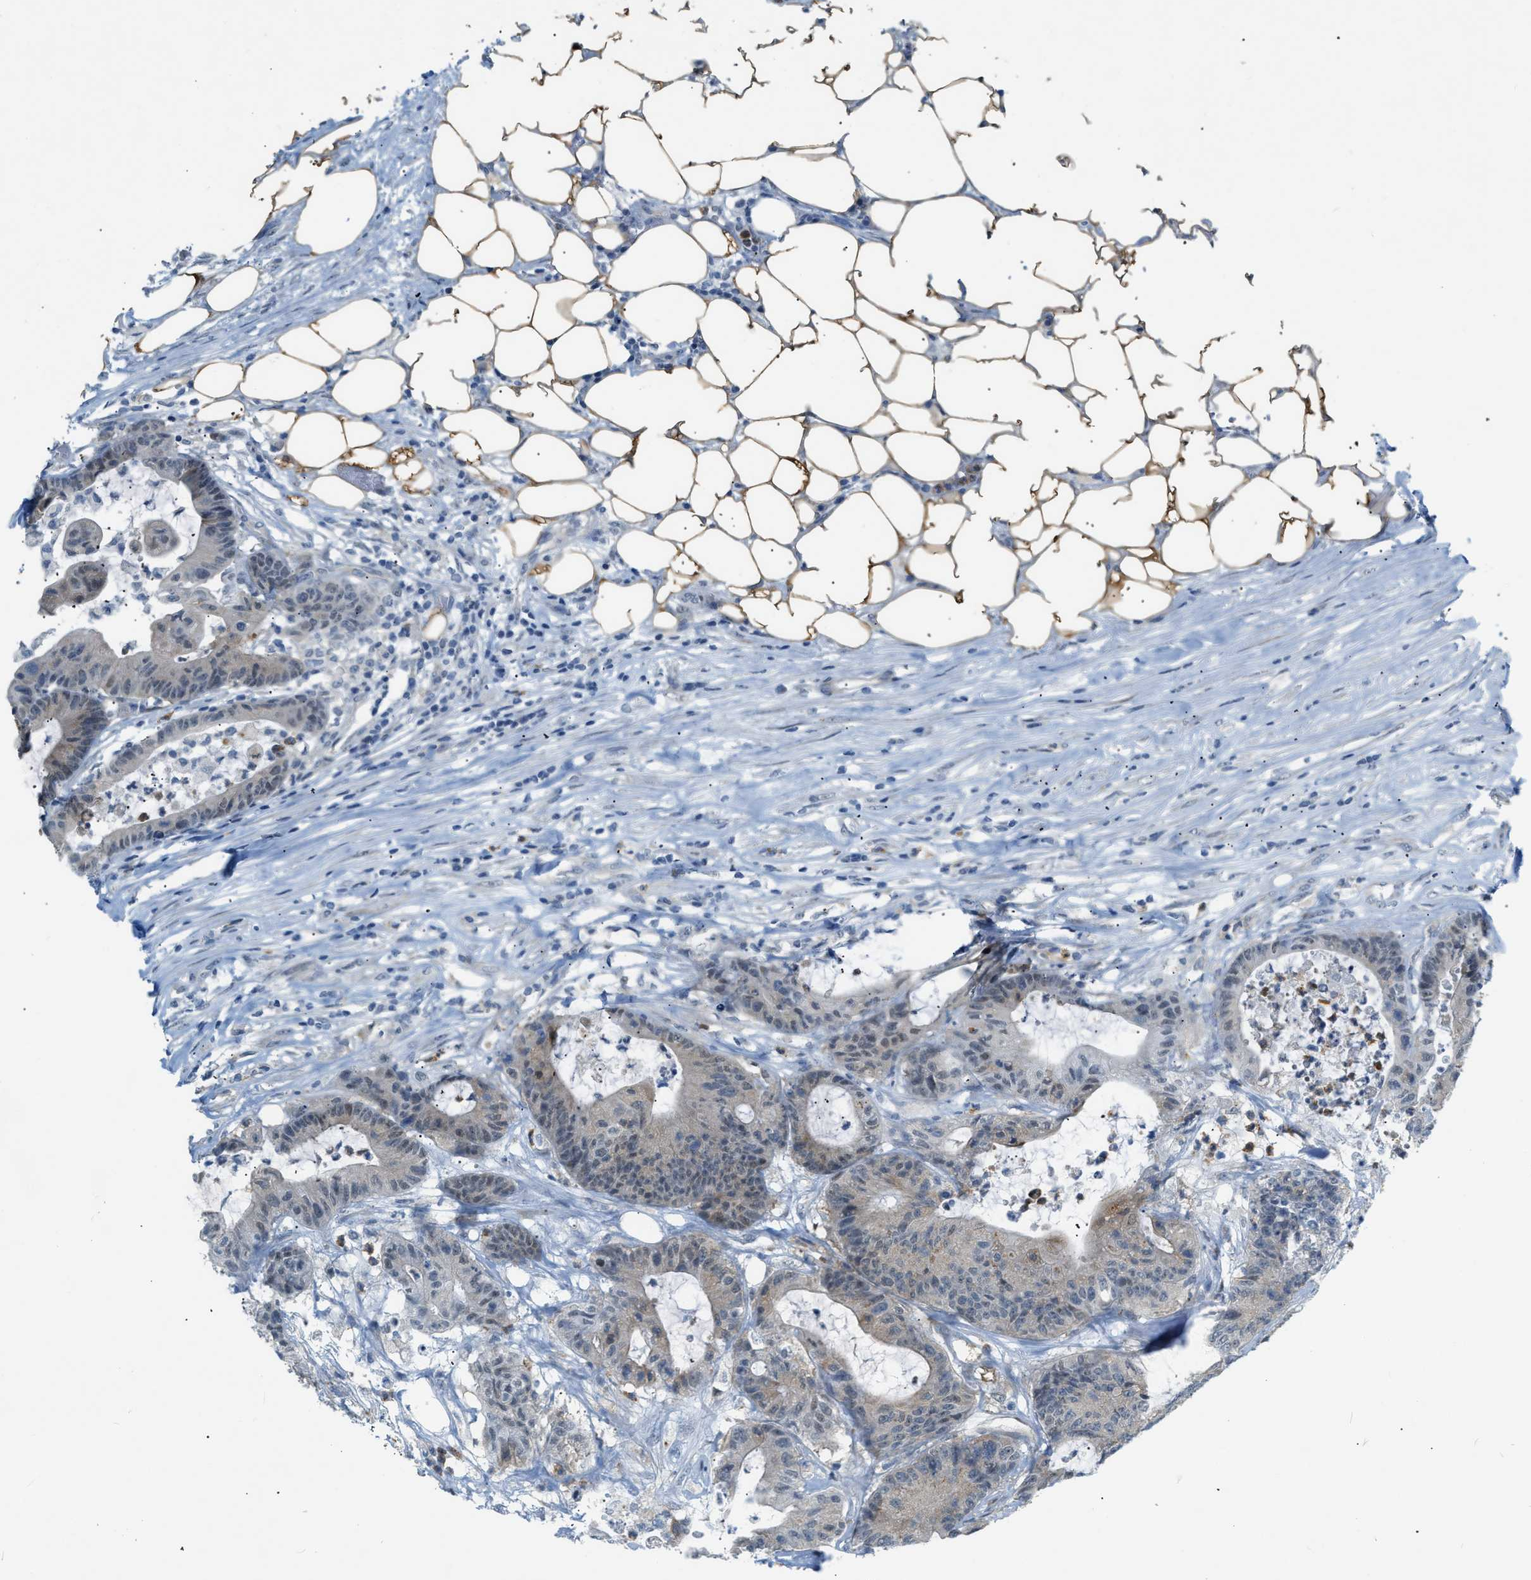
{"staining": {"intensity": "moderate", "quantity": "<25%", "location": "cytoplasmic/membranous"}, "tissue": "colorectal cancer", "cell_type": "Tumor cells", "image_type": "cancer", "snomed": [{"axis": "morphology", "description": "Adenocarcinoma, NOS"}, {"axis": "topography", "description": "Colon"}], "caption": "Immunohistochemical staining of colorectal cancer shows moderate cytoplasmic/membranous protein staining in about <25% of tumor cells. The staining was performed using DAB (3,3'-diaminobenzidine), with brown indicating positive protein expression. Nuclei are stained blue with hematoxylin.", "gene": "ZNF408", "patient": {"sex": "female", "age": 84}}